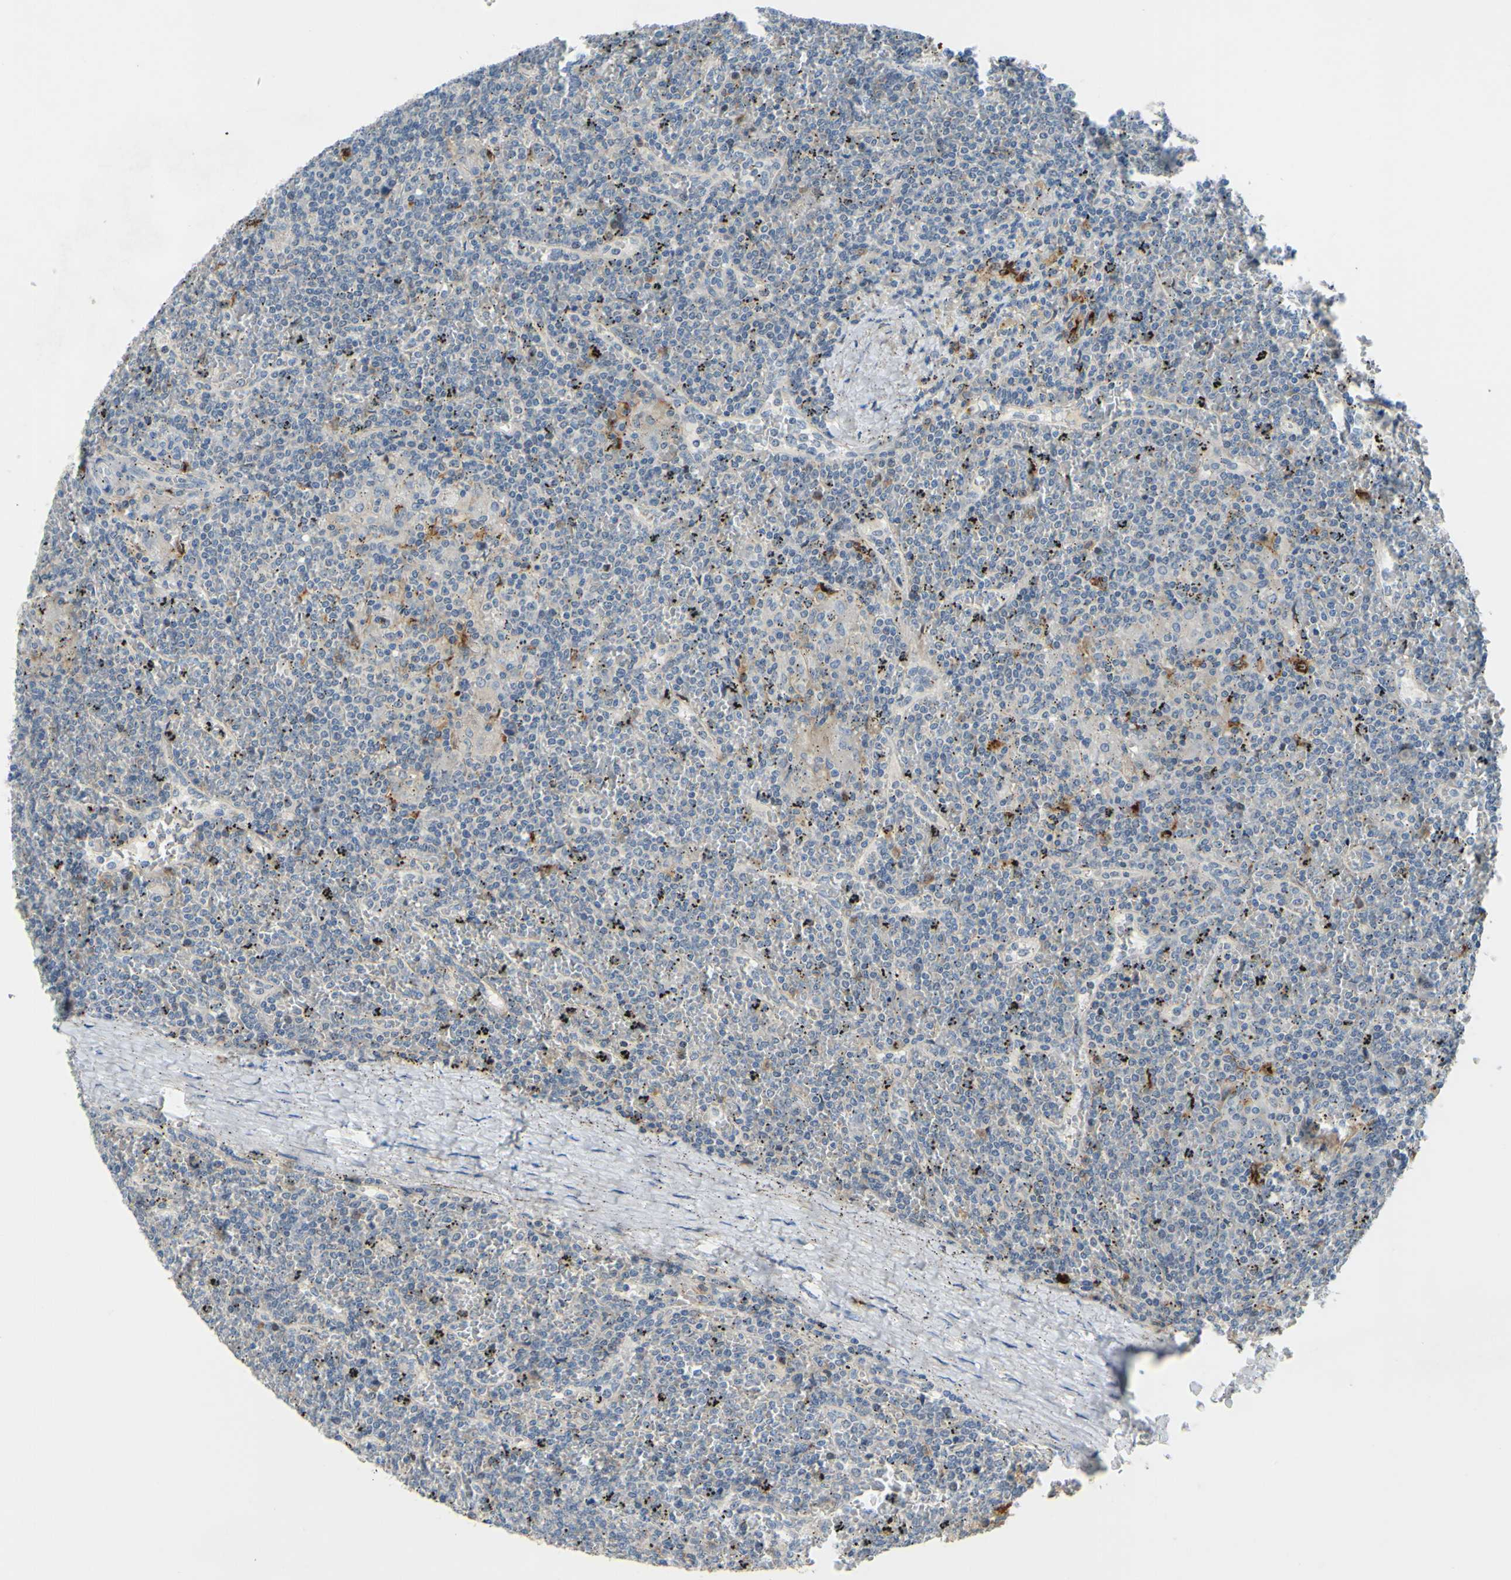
{"staining": {"intensity": "weak", "quantity": "<25%", "location": "cytoplasmic/membranous"}, "tissue": "lymphoma", "cell_type": "Tumor cells", "image_type": "cancer", "snomed": [{"axis": "morphology", "description": "Malignant lymphoma, non-Hodgkin's type, Low grade"}, {"axis": "topography", "description": "Spleen"}], "caption": "Tumor cells are negative for protein expression in human lymphoma. (Immunohistochemistry, brightfield microscopy, high magnification).", "gene": "ARHGAP1", "patient": {"sex": "female", "age": 19}}